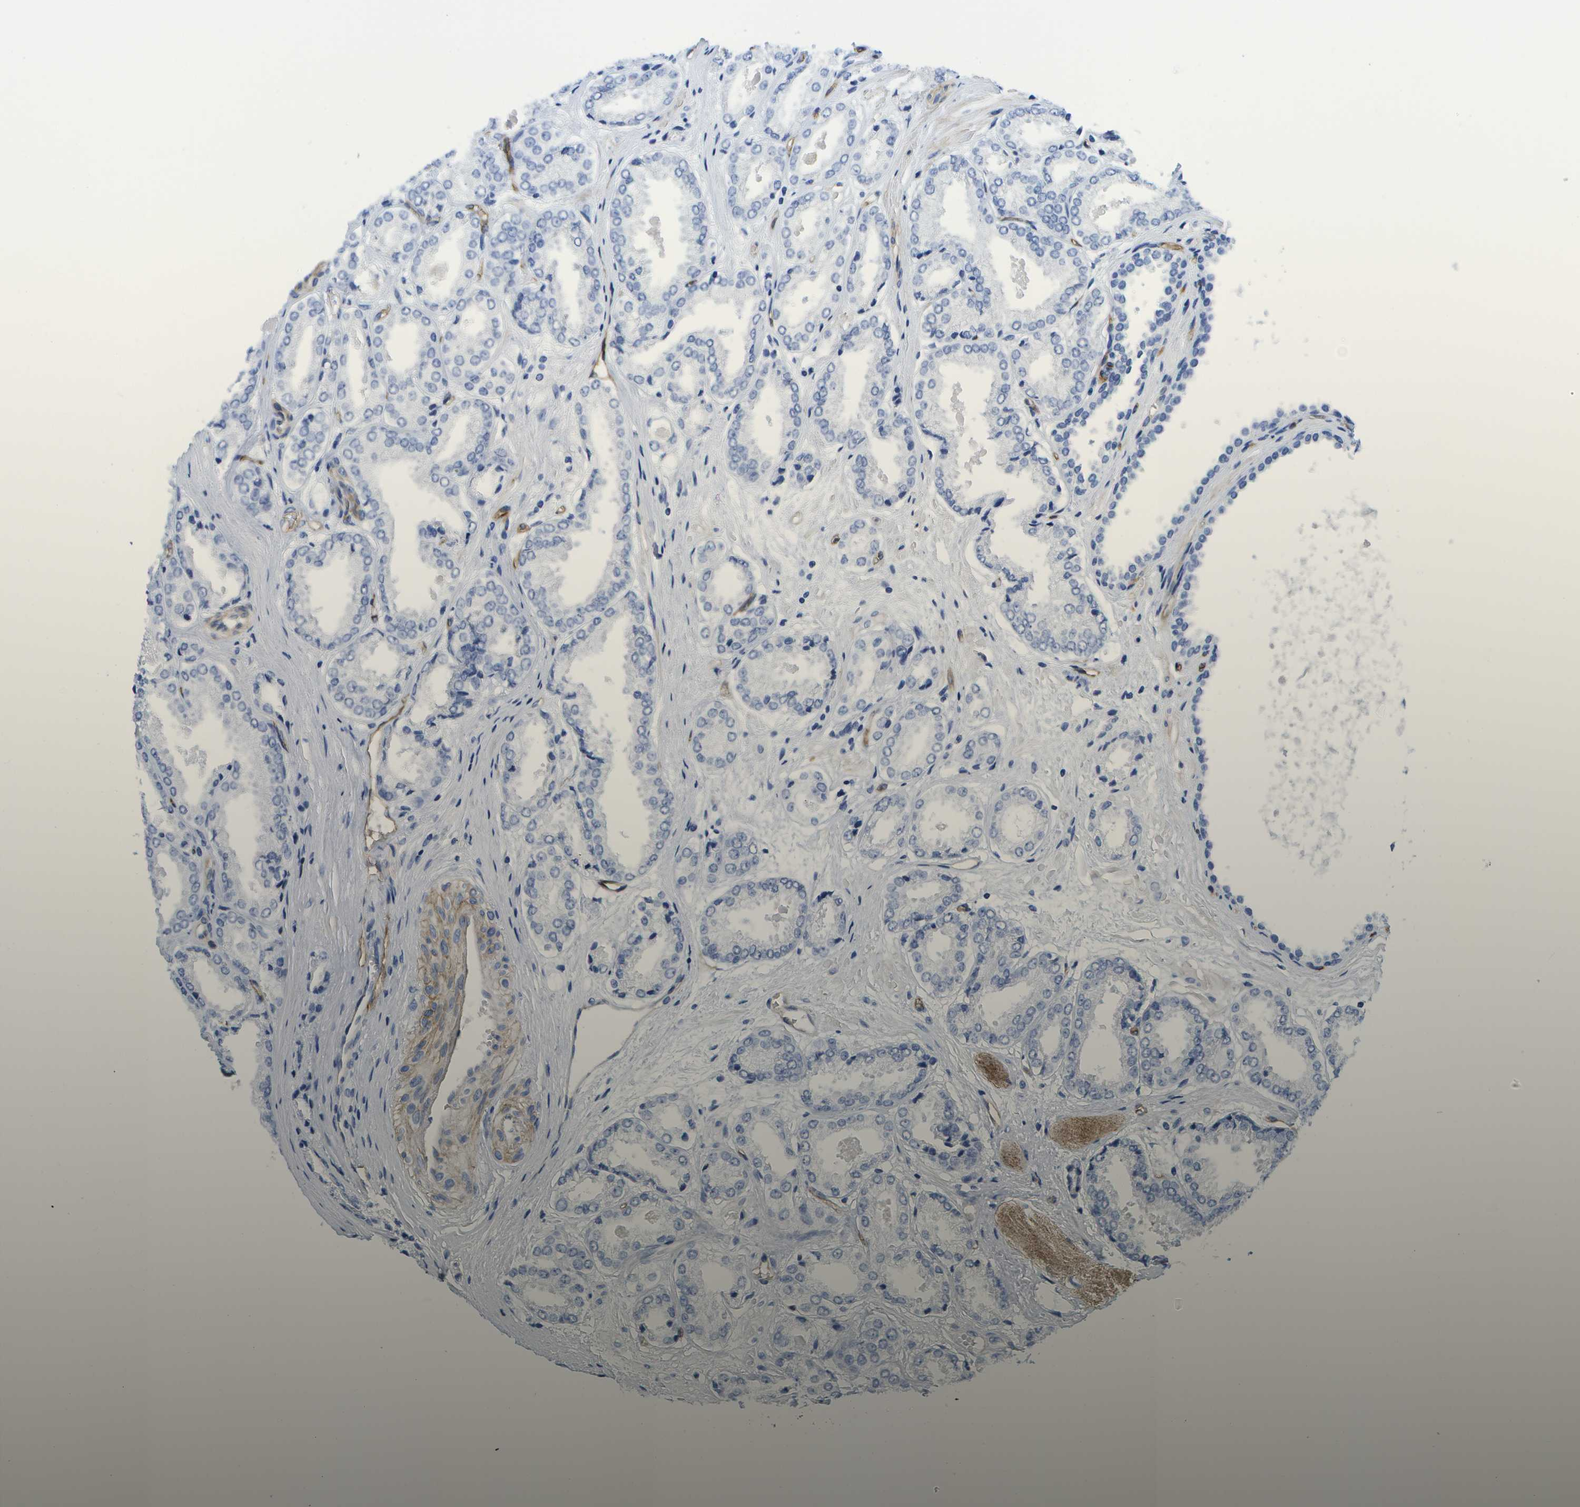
{"staining": {"intensity": "negative", "quantity": "none", "location": "none"}, "tissue": "prostate cancer", "cell_type": "Tumor cells", "image_type": "cancer", "snomed": [{"axis": "morphology", "description": "Adenocarcinoma, Low grade"}, {"axis": "topography", "description": "Prostate"}], "caption": "This is an IHC photomicrograph of human prostate adenocarcinoma (low-grade). There is no expression in tumor cells.", "gene": "DYSF", "patient": {"sex": "male", "age": 57}}